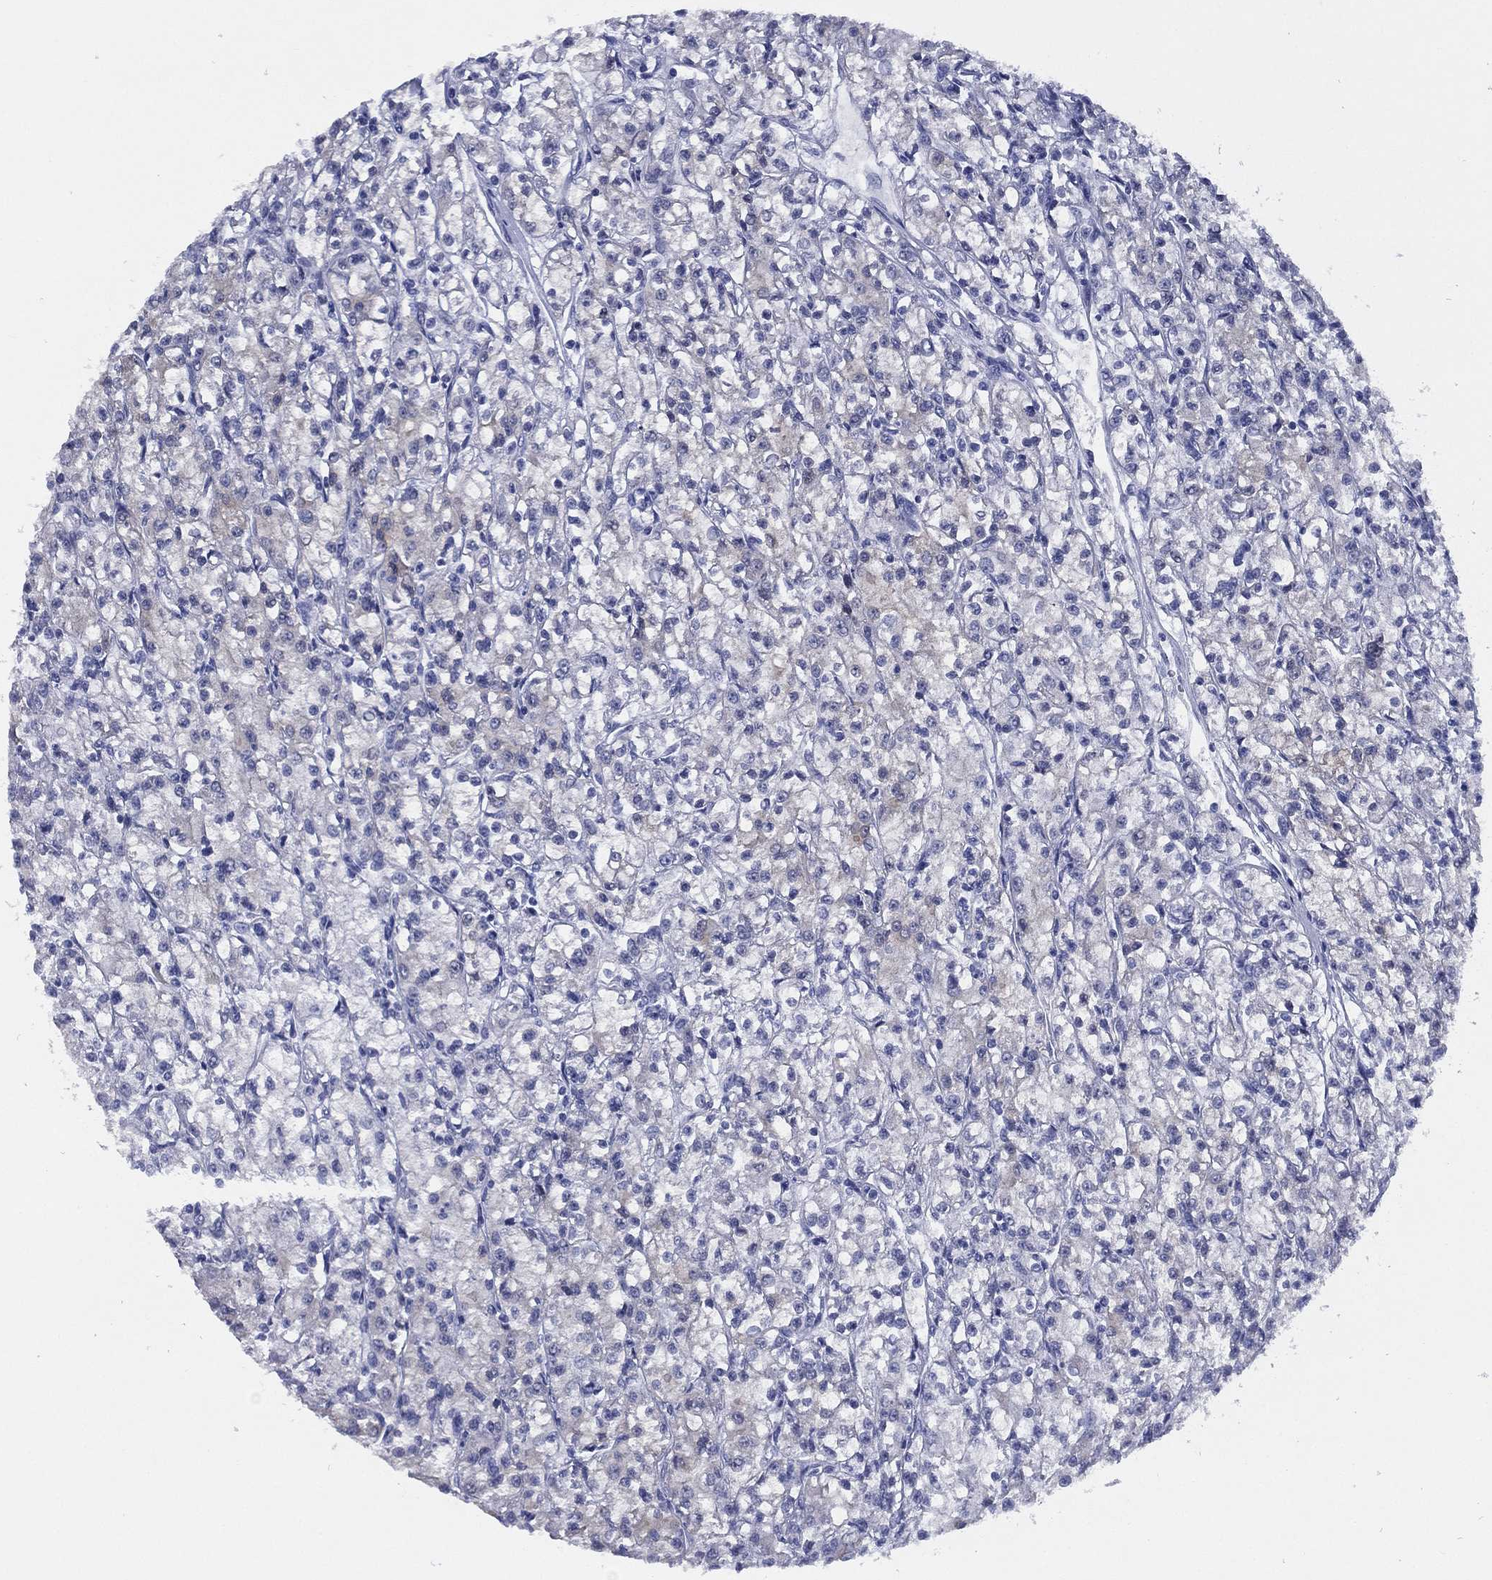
{"staining": {"intensity": "negative", "quantity": "none", "location": "none"}, "tissue": "renal cancer", "cell_type": "Tumor cells", "image_type": "cancer", "snomed": [{"axis": "morphology", "description": "Adenocarcinoma, NOS"}, {"axis": "topography", "description": "Kidney"}], "caption": "A high-resolution histopathology image shows IHC staining of renal adenocarcinoma, which exhibits no significant staining in tumor cells. Brightfield microscopy of immunohistochemistry (IHC) stained with DAB (3,3'-diaminobenzidine) (brown) and hematoxylin (blue), captured at high magnification.", "gene": "TMEM252", "patient": {"sex": "female", "age": 59}}